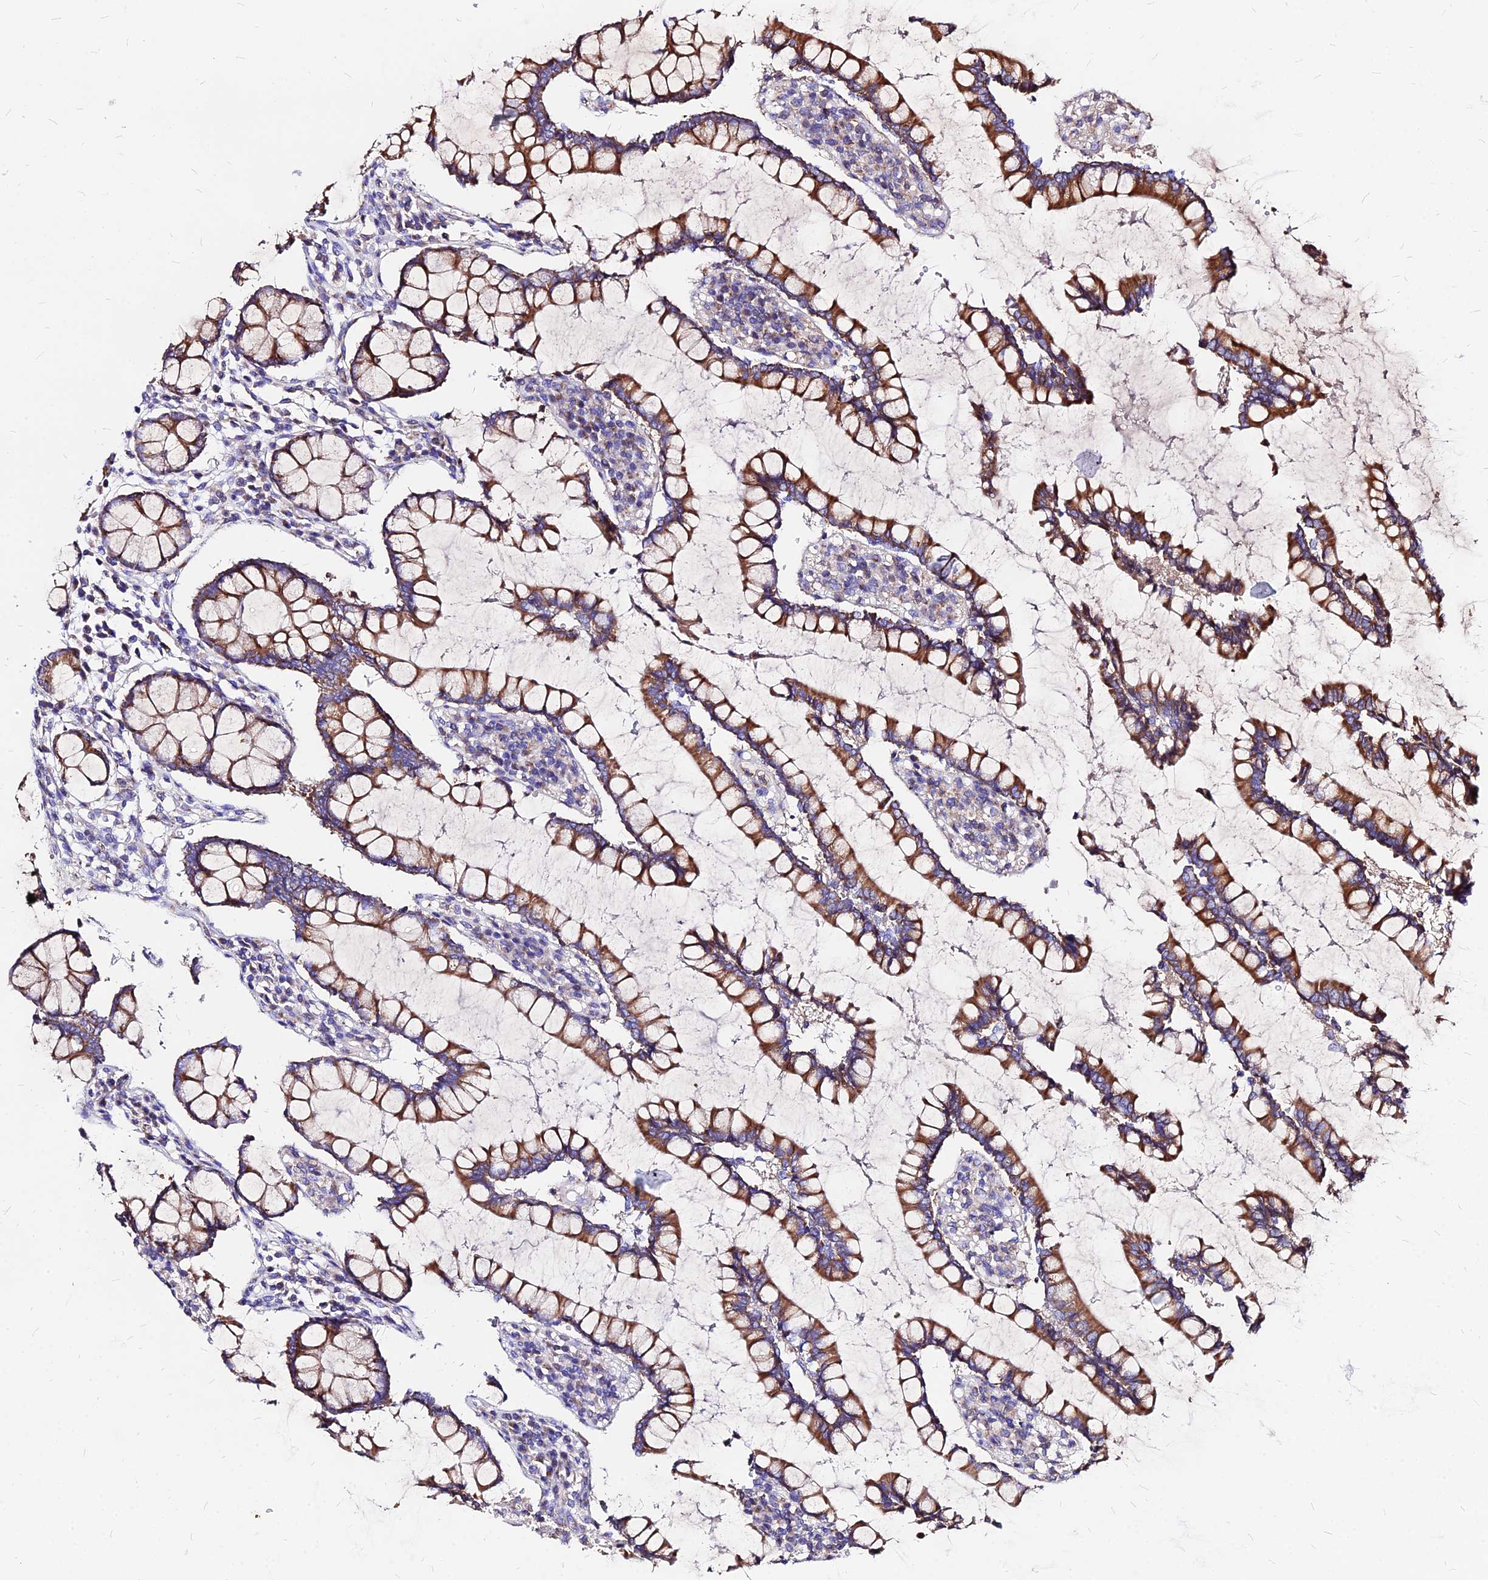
{"staining": {"intensity": "weak", "quantity": ">75%", "location": "cytoplasmic/membranous"}, "tissue": "colon", "cell_type": "Endothelial cells", "image_type": "normal", "snomed": [{"axis": "morphology", "description": "Normal tissue, NOS"}, {"axis": "topography", "description": "Colon"}], "caption": "Immunohistochemical staining of benign human colon shows low levels of weak cytoplasmic/membranous staining in approximately >75% of endothelial cells.", "gene": "MRPL3", "patient": {"sex": "female", "age": 79}}